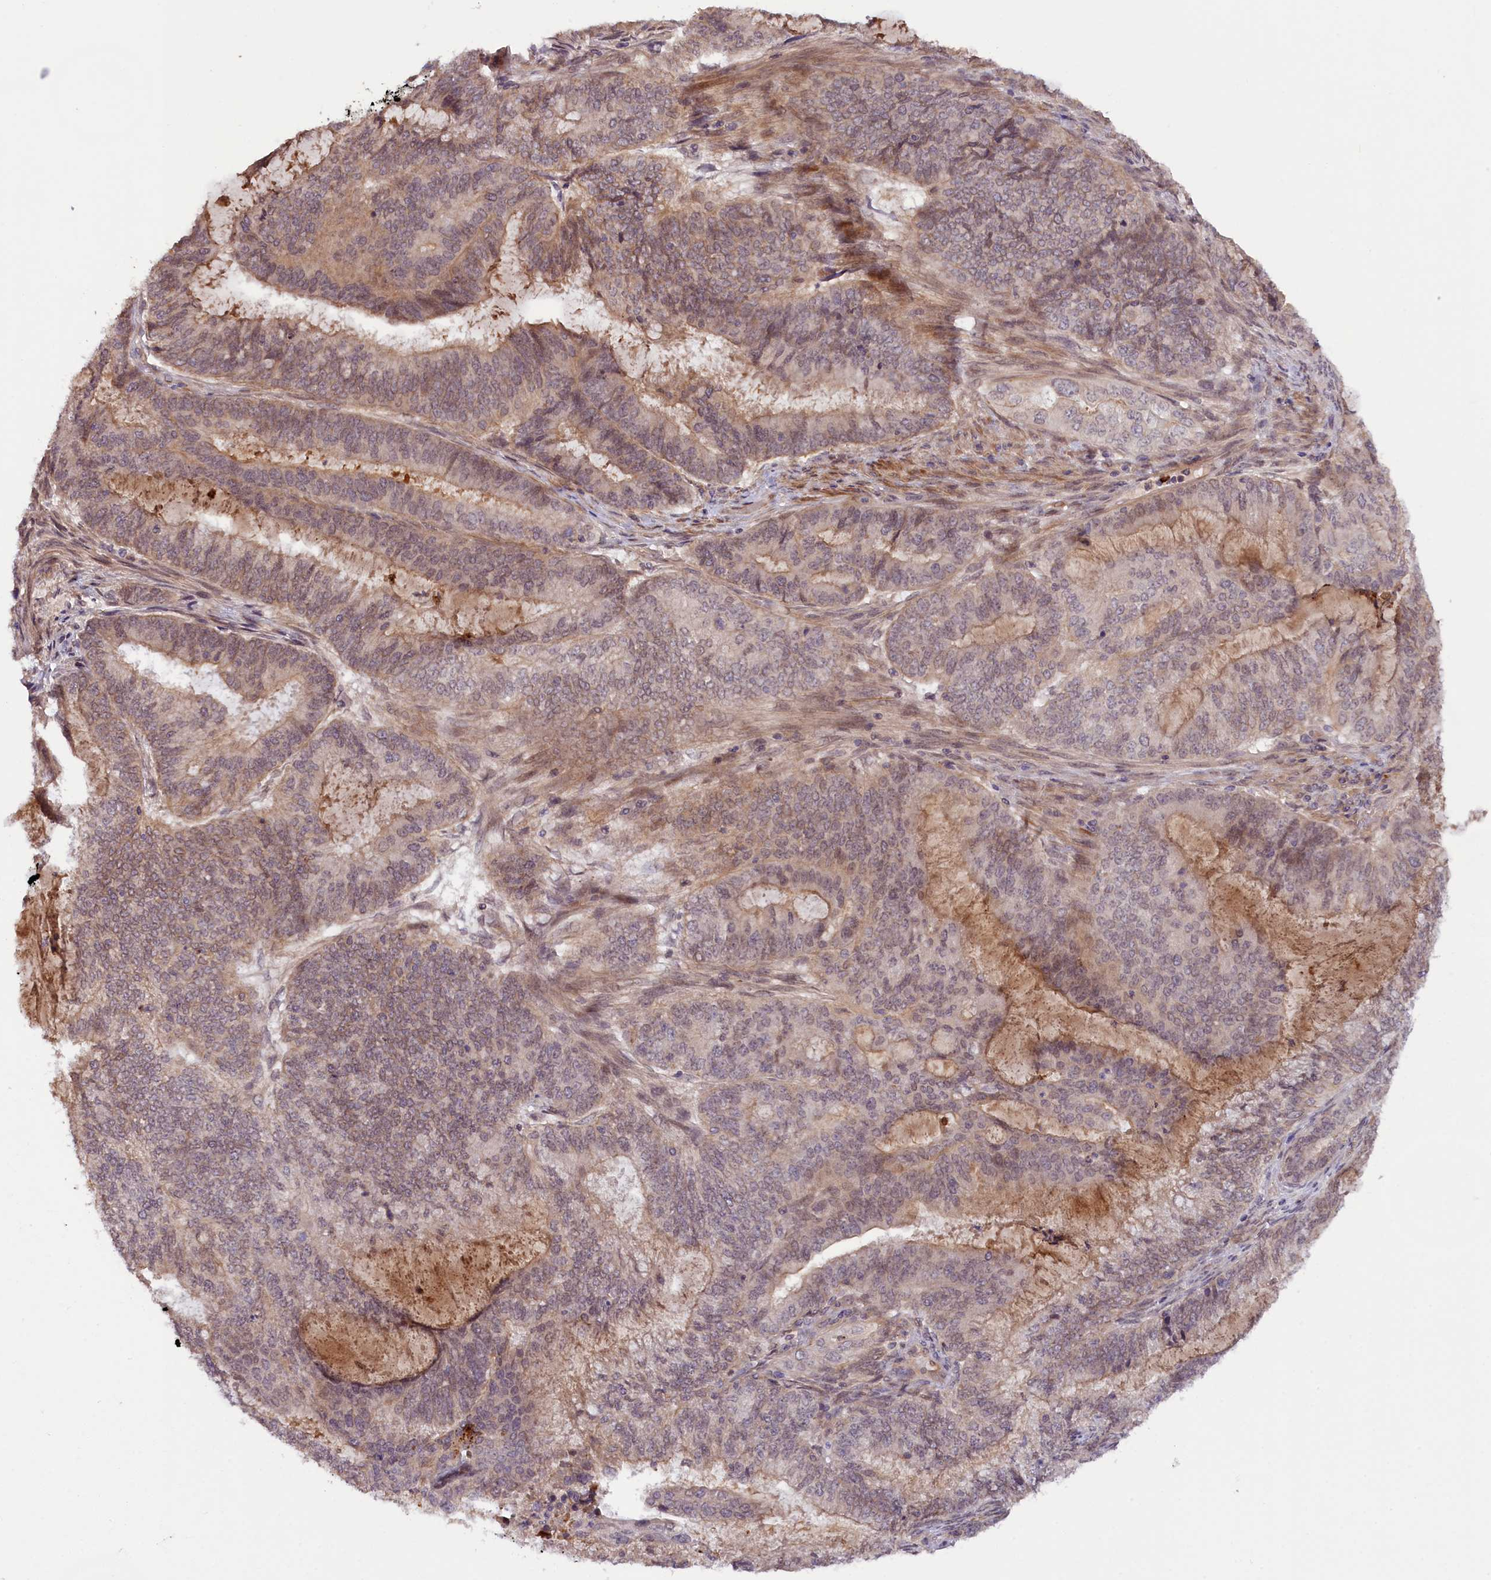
{"staining": {"intensity": "weak", "quantity": "25%-75%", "location": "cytoplasmic/membranous,nuclear"}, "tissue": "endometrial cancer", "cell_type": "Tumor cells", "image_type": "cancer", "snomed": [{"axis": "morphology", "description": "Adenocarcinoma, NOS"}, {"axis": "topography", "description": "Endometrium"}], "caption": "Endometrial adenocarcinoma tissue shows weak cytoplasmic/membranous and nuclear positivity in about 25%-75% of tumor cells", "gene": "ZNF480", "patient": {"sex": "female", "age": 51}}